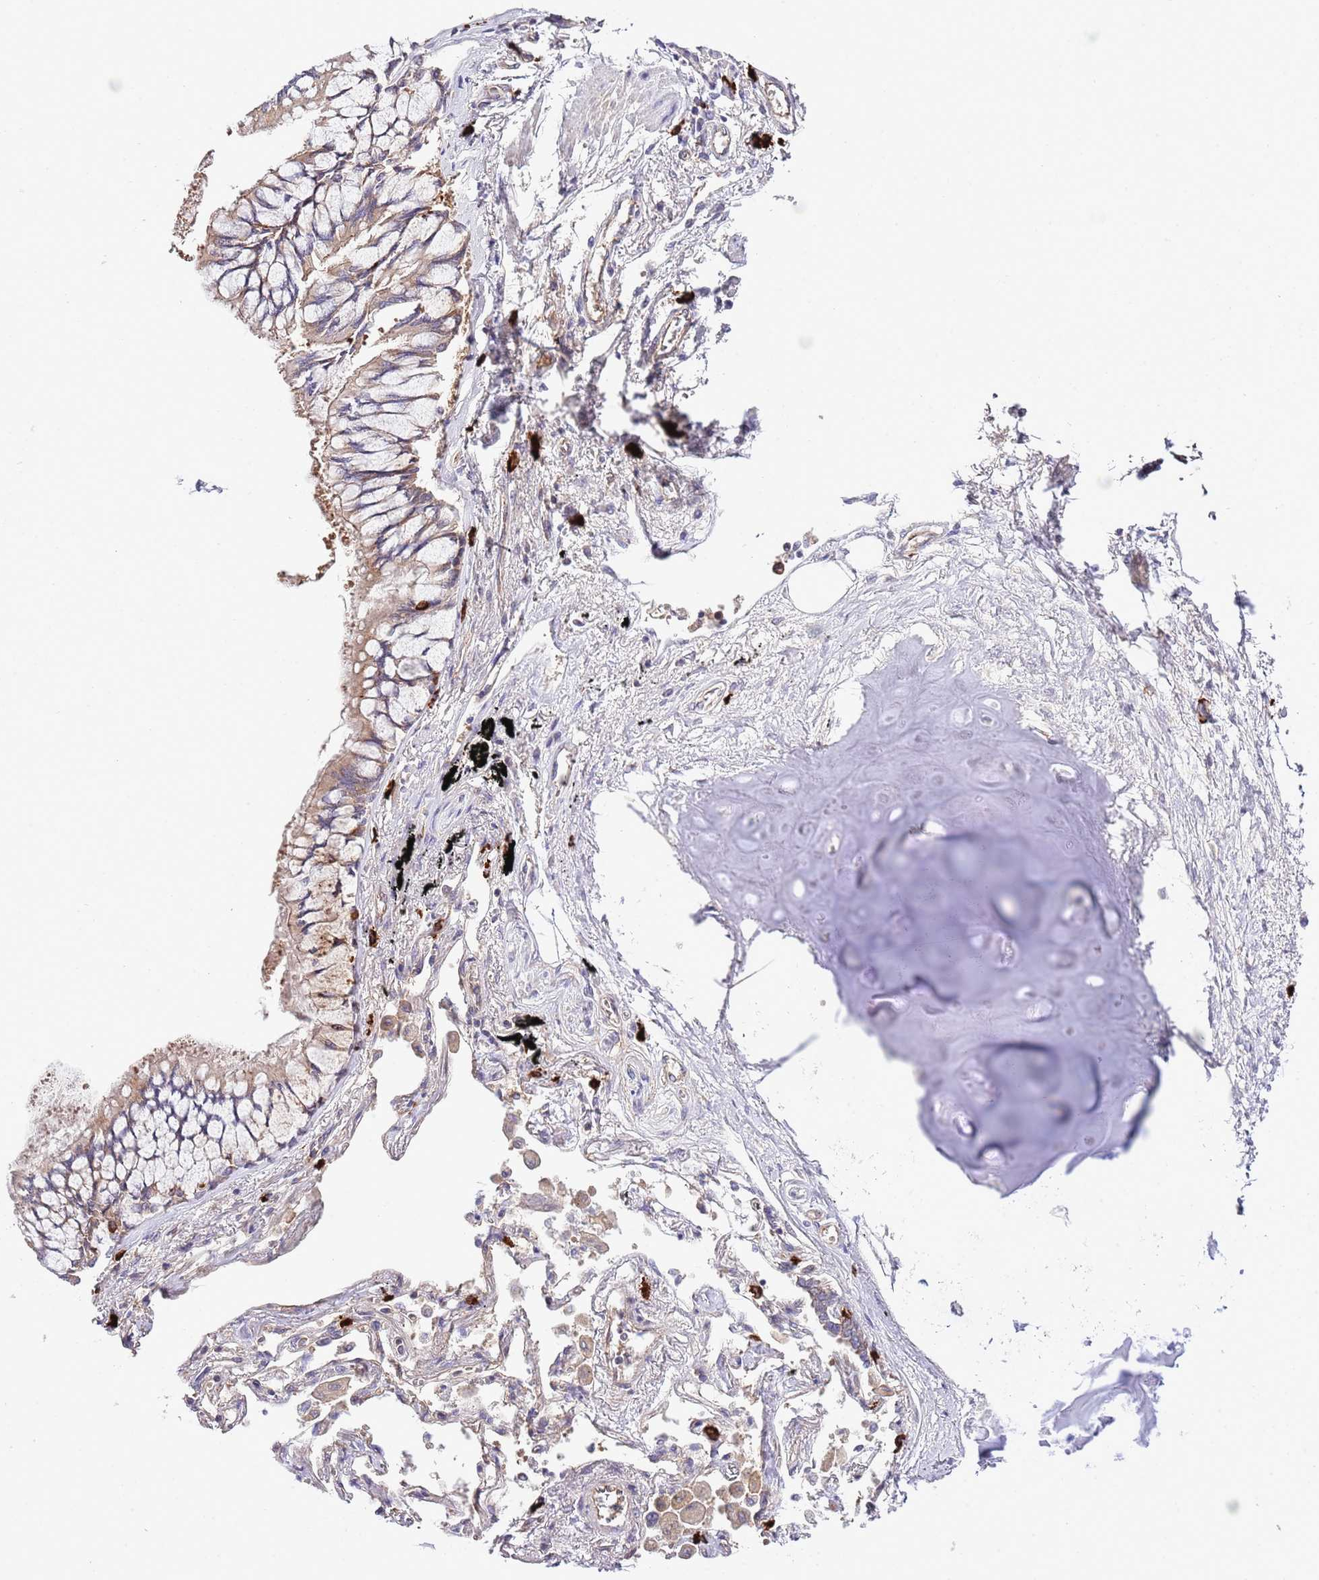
{"staining": {"intensity": "weak", "quantity": ">75%", "location": "cytoplasmic/membranous"}, "tissue": "lung cancer", "cell_type": "Tumor cells", "image_type": "cancer", "snomed": [{"axis": "morphology", "description": "Adenocarcinoma, NOS"}, {"axis": "topography", "description": "Lung"}], "caption": "Immunohistochemistry (IHC) staining of adenocarcinoma (lung), which exhibits low levels of weak cytoplasmic/membranous positivity in about >75% of tumor cells indicating weak cytoplasmic/membranous protein staining. The staining was performed using DAB (3,3'-diaminobenzidine) (brown) for protein detection and nuclei were counterstained in hematoxylin (blue).", "gene": "DONSON", "patient": {"sex": "male", "age": 67}}